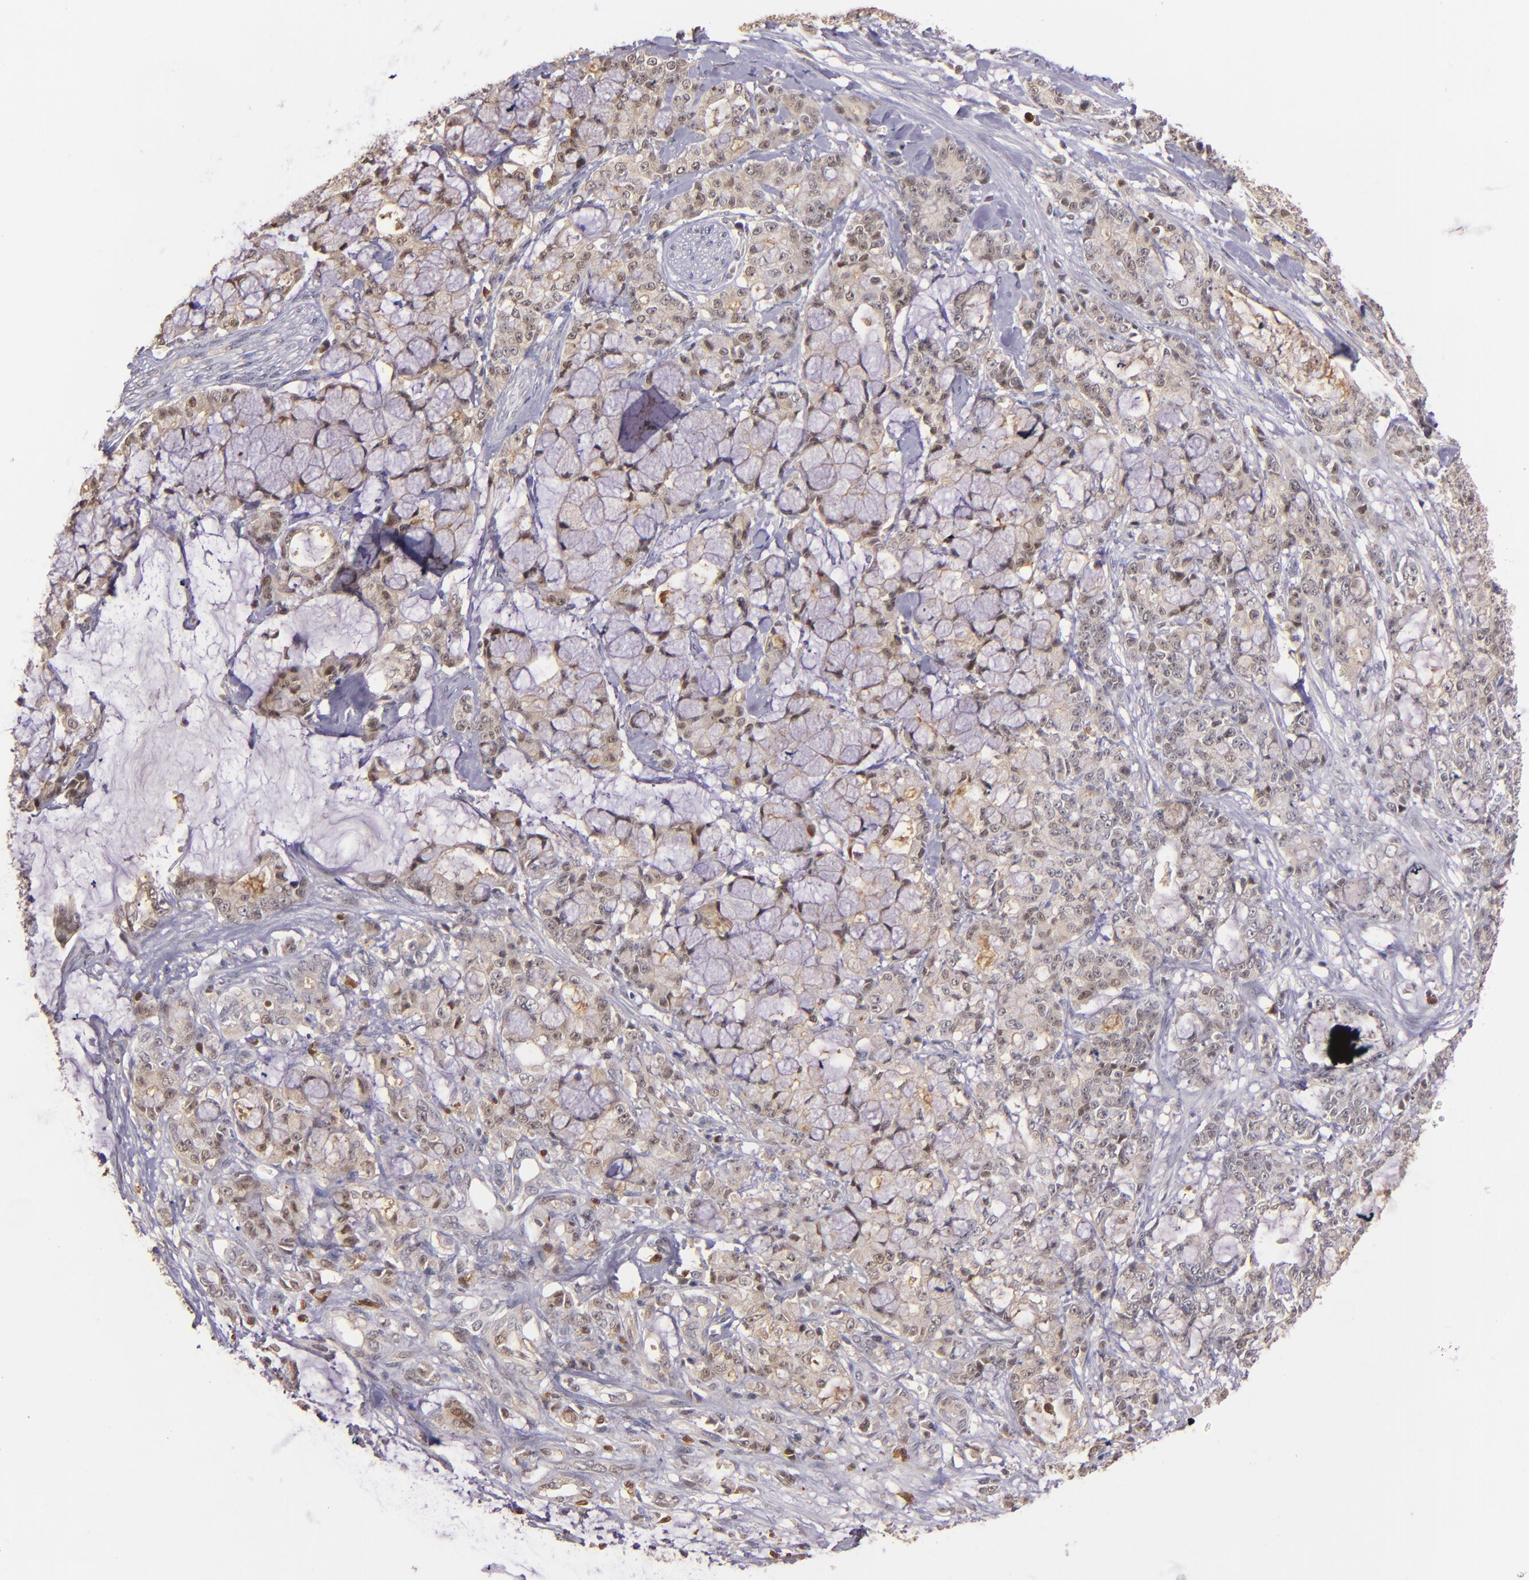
{"staining": {"intensity": "weak", "quantity": ">75%", "location": "cytoplasmic/membranous,nuclear"}, "tissue": "pancreatic cancer", "cell_type": "Tumor cells", "image_type": "cancer", "snomed": [{"axis": "morphology", "description": "Adenocarcinoma, NOS"}, {"axis": "topography", "description": "Pancreas"}], "caption": "There is low levels of weak cytoplasmic/membranous and nuclear staining in tumor cells of adenocarcinoma (pancreatic), as demonstrated by immunohistochemical staining (brown color).", "gene": "PTS", "patient": {"sex": "female", "age": 73}}